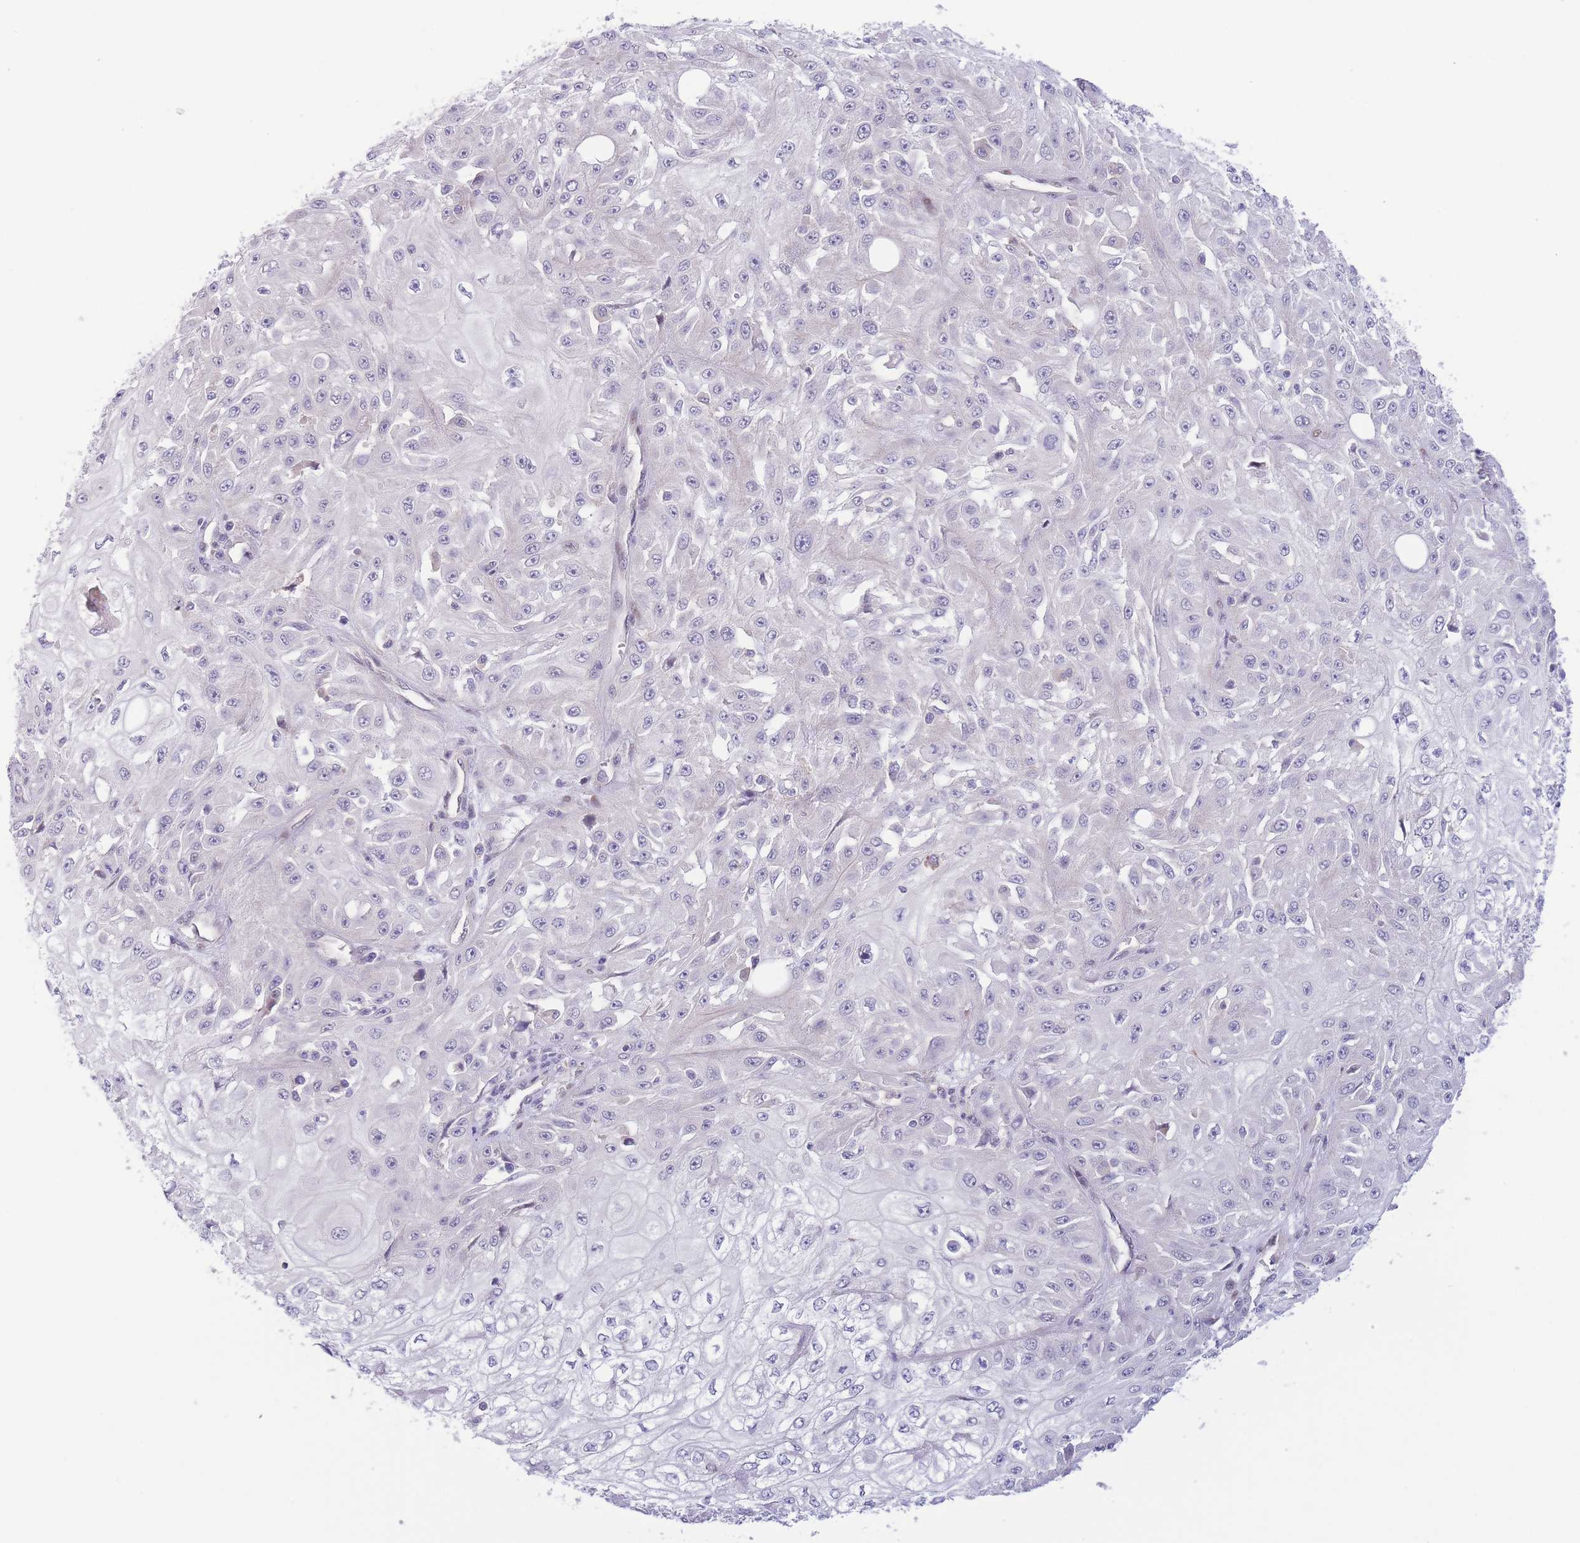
{"staining": {"intensity": "negative", "quantity": "none", "location": "none"}, "tissue": "skin cancer", "cell_type": "Tumor cells", "image_type": "cancer", "snomed": [{"axis": "morphology", "description": "Squamous cell carcinoma, NOS"}, {"axis": "morphology", "description": "Squamous cell carcinoma, metastatic, NOS"}, {"axis": "topography", "description": "Skin"}, {"axis": "topography", "description": "Lymph node"}], "caption": "An IHC photomicrograph of skin squamous cell carcinoma is shown. There is no staining in tumor cells of skin squamous cell carcinoma. (Immunohistochemistry (ihc), brightfield microscopy, high magnification).", "gene": "C9orf152", "patient": {"sex": "male", "age": 75}}